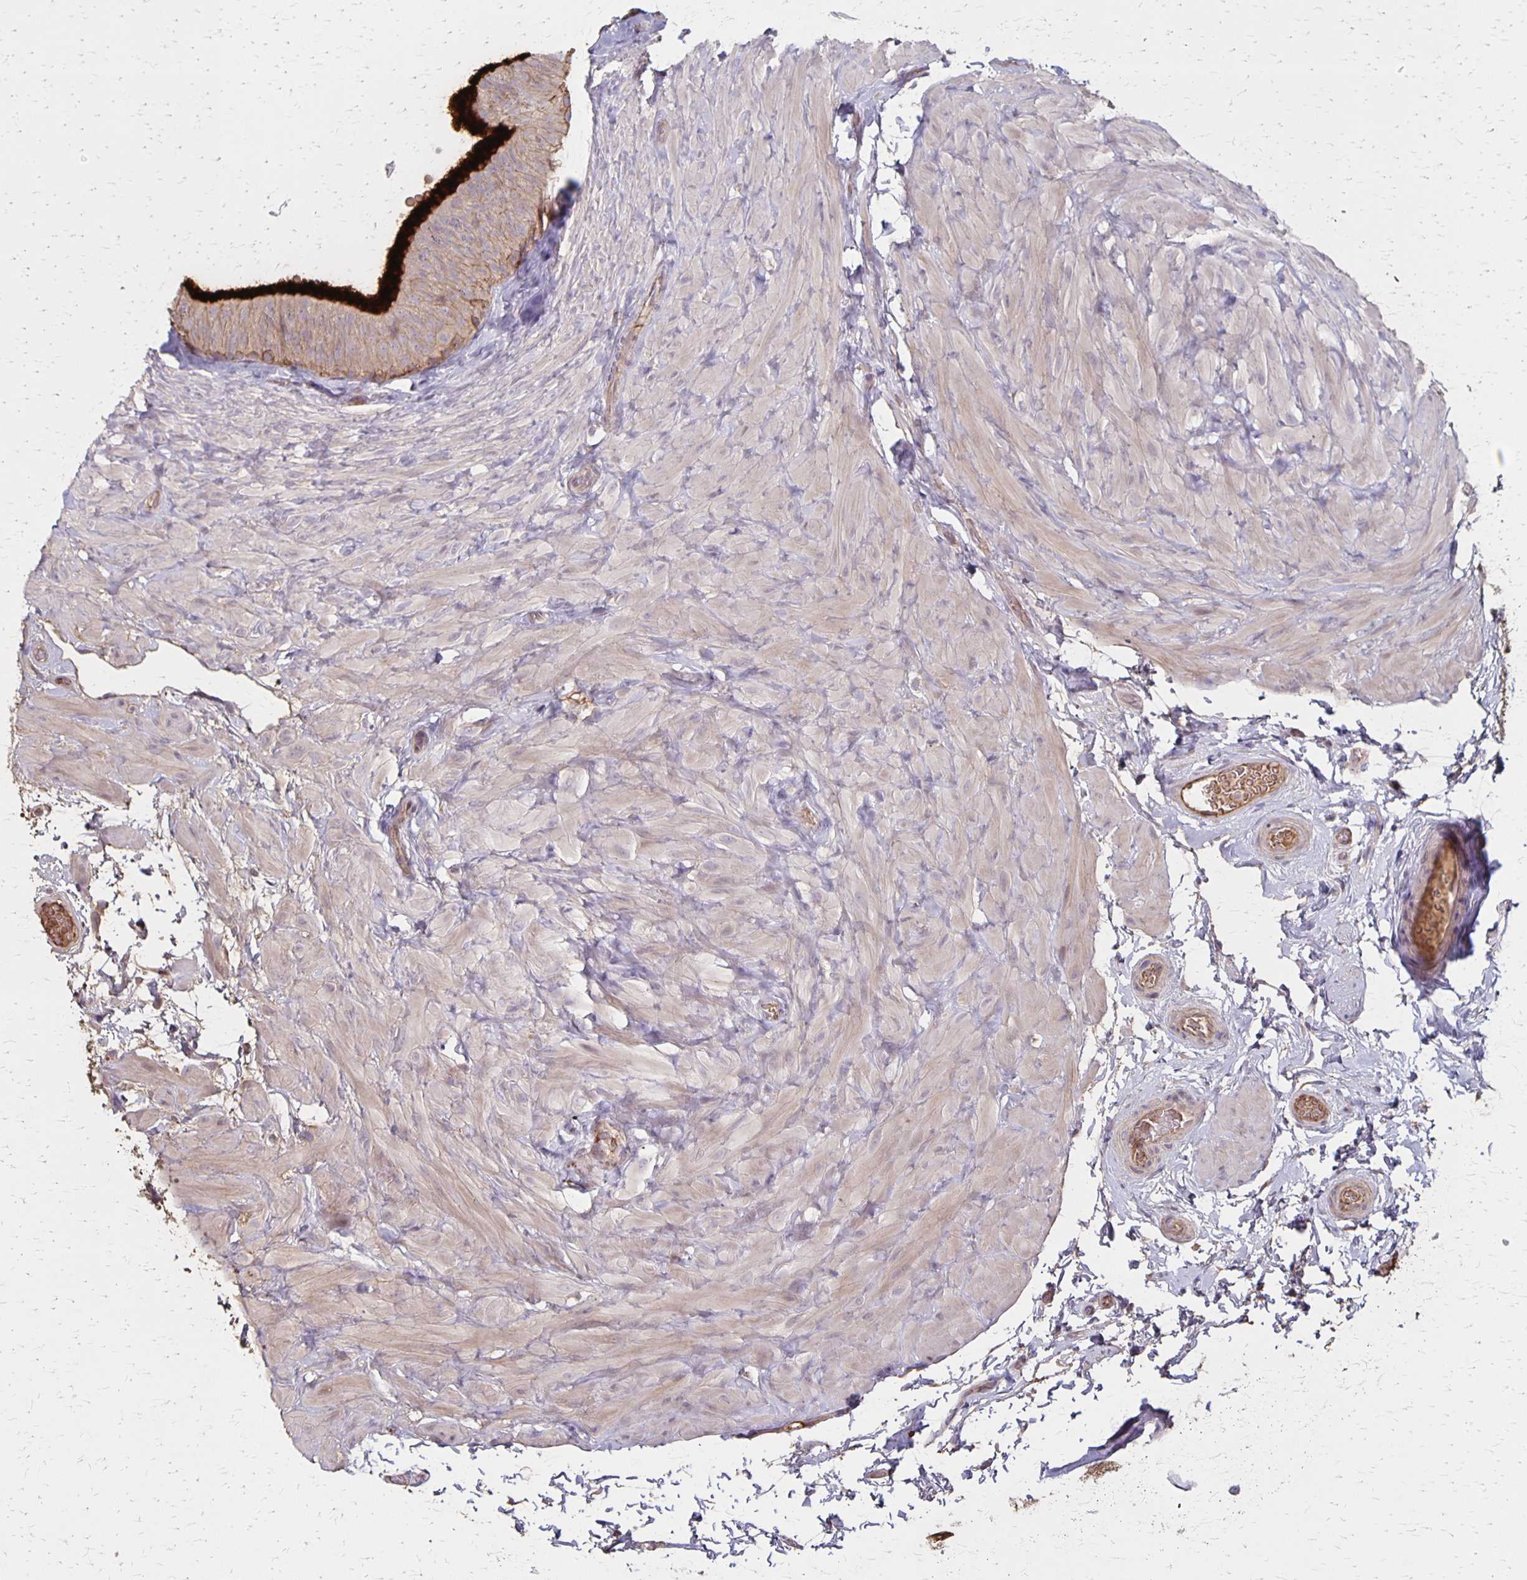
{"staining": {"intensity": "strong", "quantity": ">75%", "location": "cytoplasmic/membranous"}, "tissue": "epididymis", "cell_type": "Glandular cells", "image_type": "normal", "snomed": [{"axis": "morphology", "description": "Normal tissue, NOS"}, {"axis": "topography", "description": "Epididymis, spermatic cord, NOS"}, {"axis": "topography", "description": "Epididymis"}], "caption": "Epididymis stained with DAB IHC reveals high levels of strong cytoplasmic/membranous staining in approximately >75% of glandular cells. The staining is performed using DAB (3,3'-diaminobenzidine) brown chromogen to label protein expression. The nuclei are counter-stained blue using hematoxylin.", "gene": "PROM2", "patient": {"sex": "male", "age": 31}}